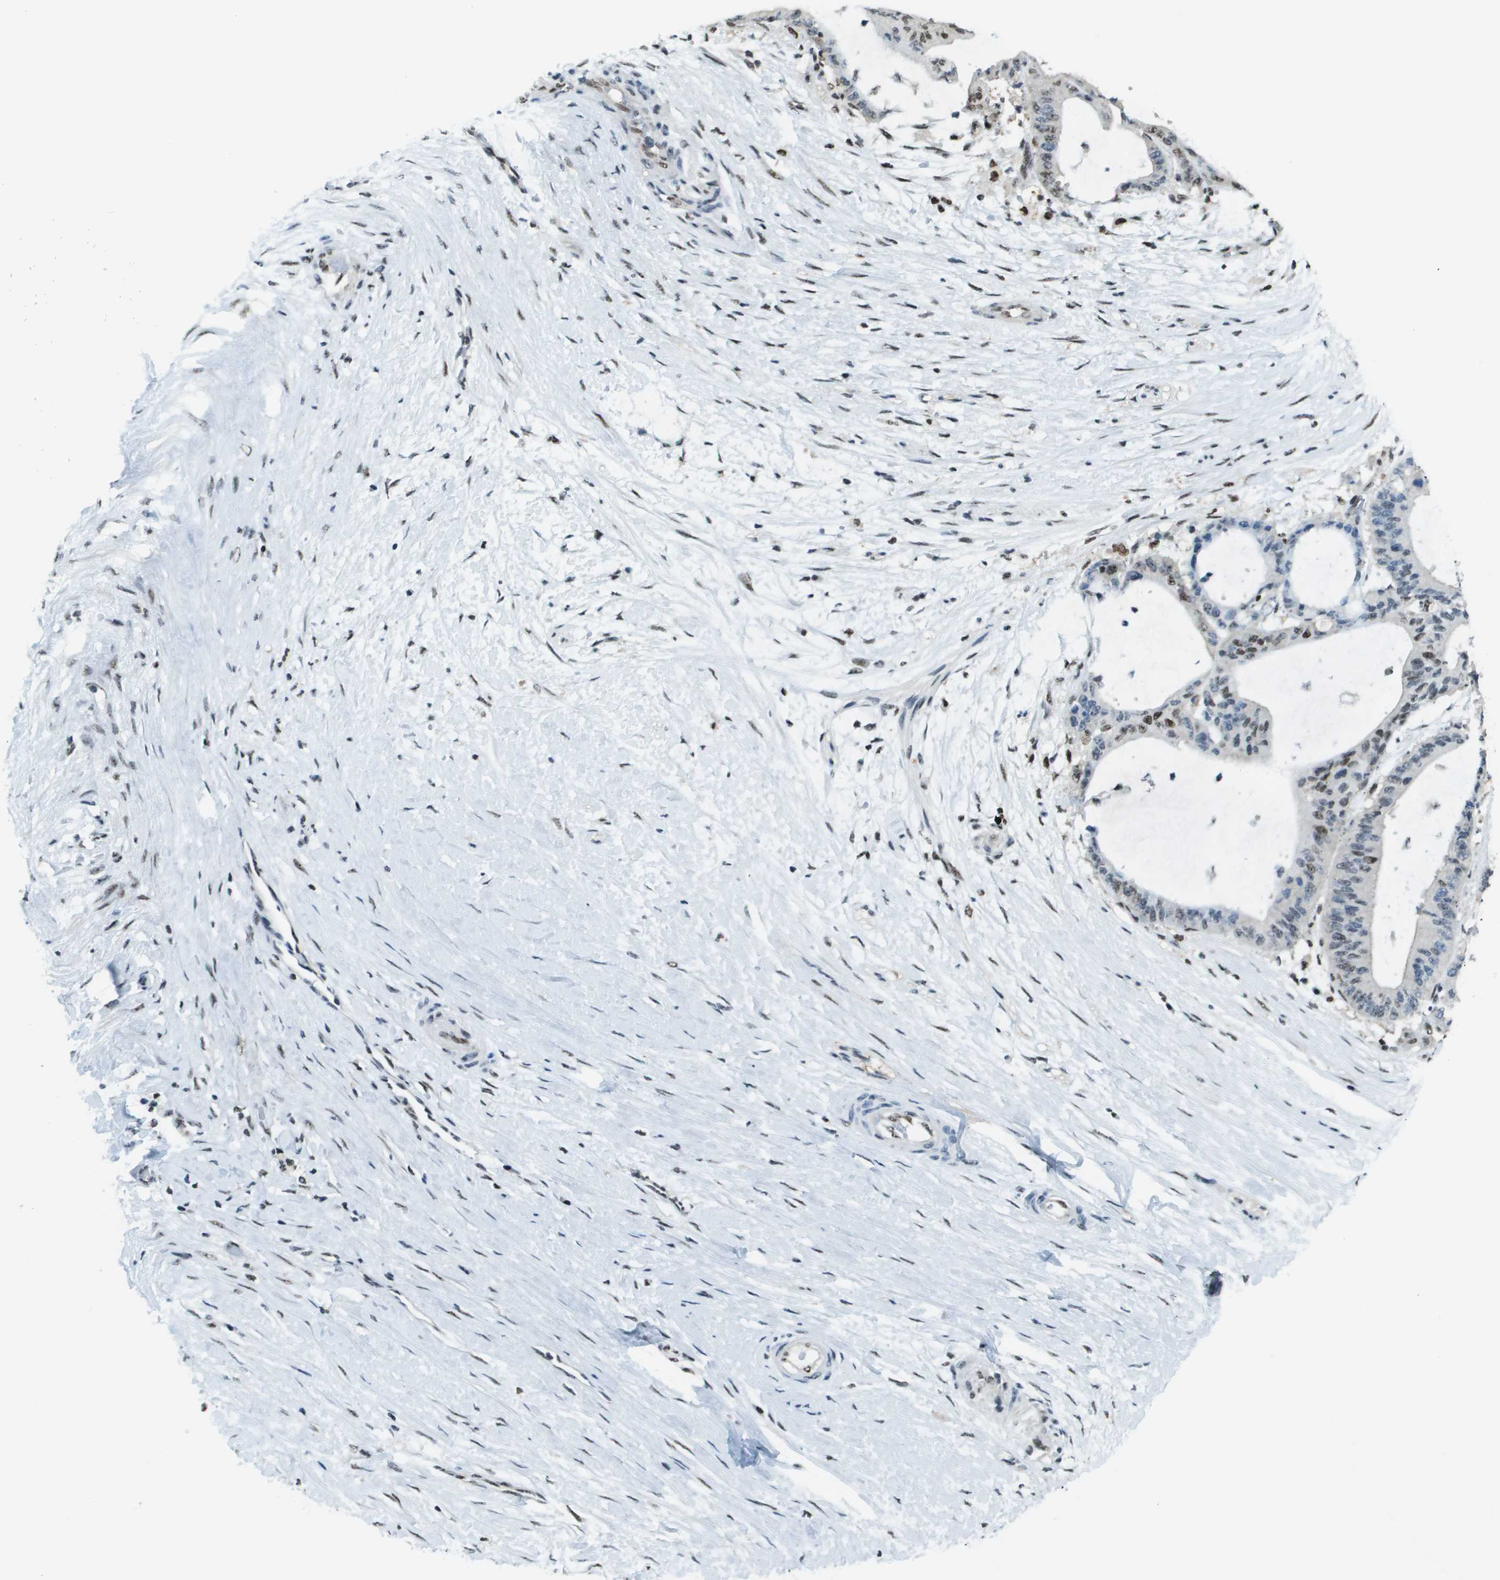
{"staining": {"intensity": "weak", "quantity": "<25%", "location": "nuclear"}, "tissue": "liver cancer", "cell_type": "Tumor cells", "image_type": "cancer", "snomed": [{"axis": "morphology", "description": "Cholangiocarcinoma"}, {"axis": "topography", "description": "Liver"}], "caption": "IHC photomicrograph of human liver cancer stained for a protein (brown), which displays no positivity in tumor cells.", "gene": "SP100", "patient": {"sex": "female", "age": 73}}